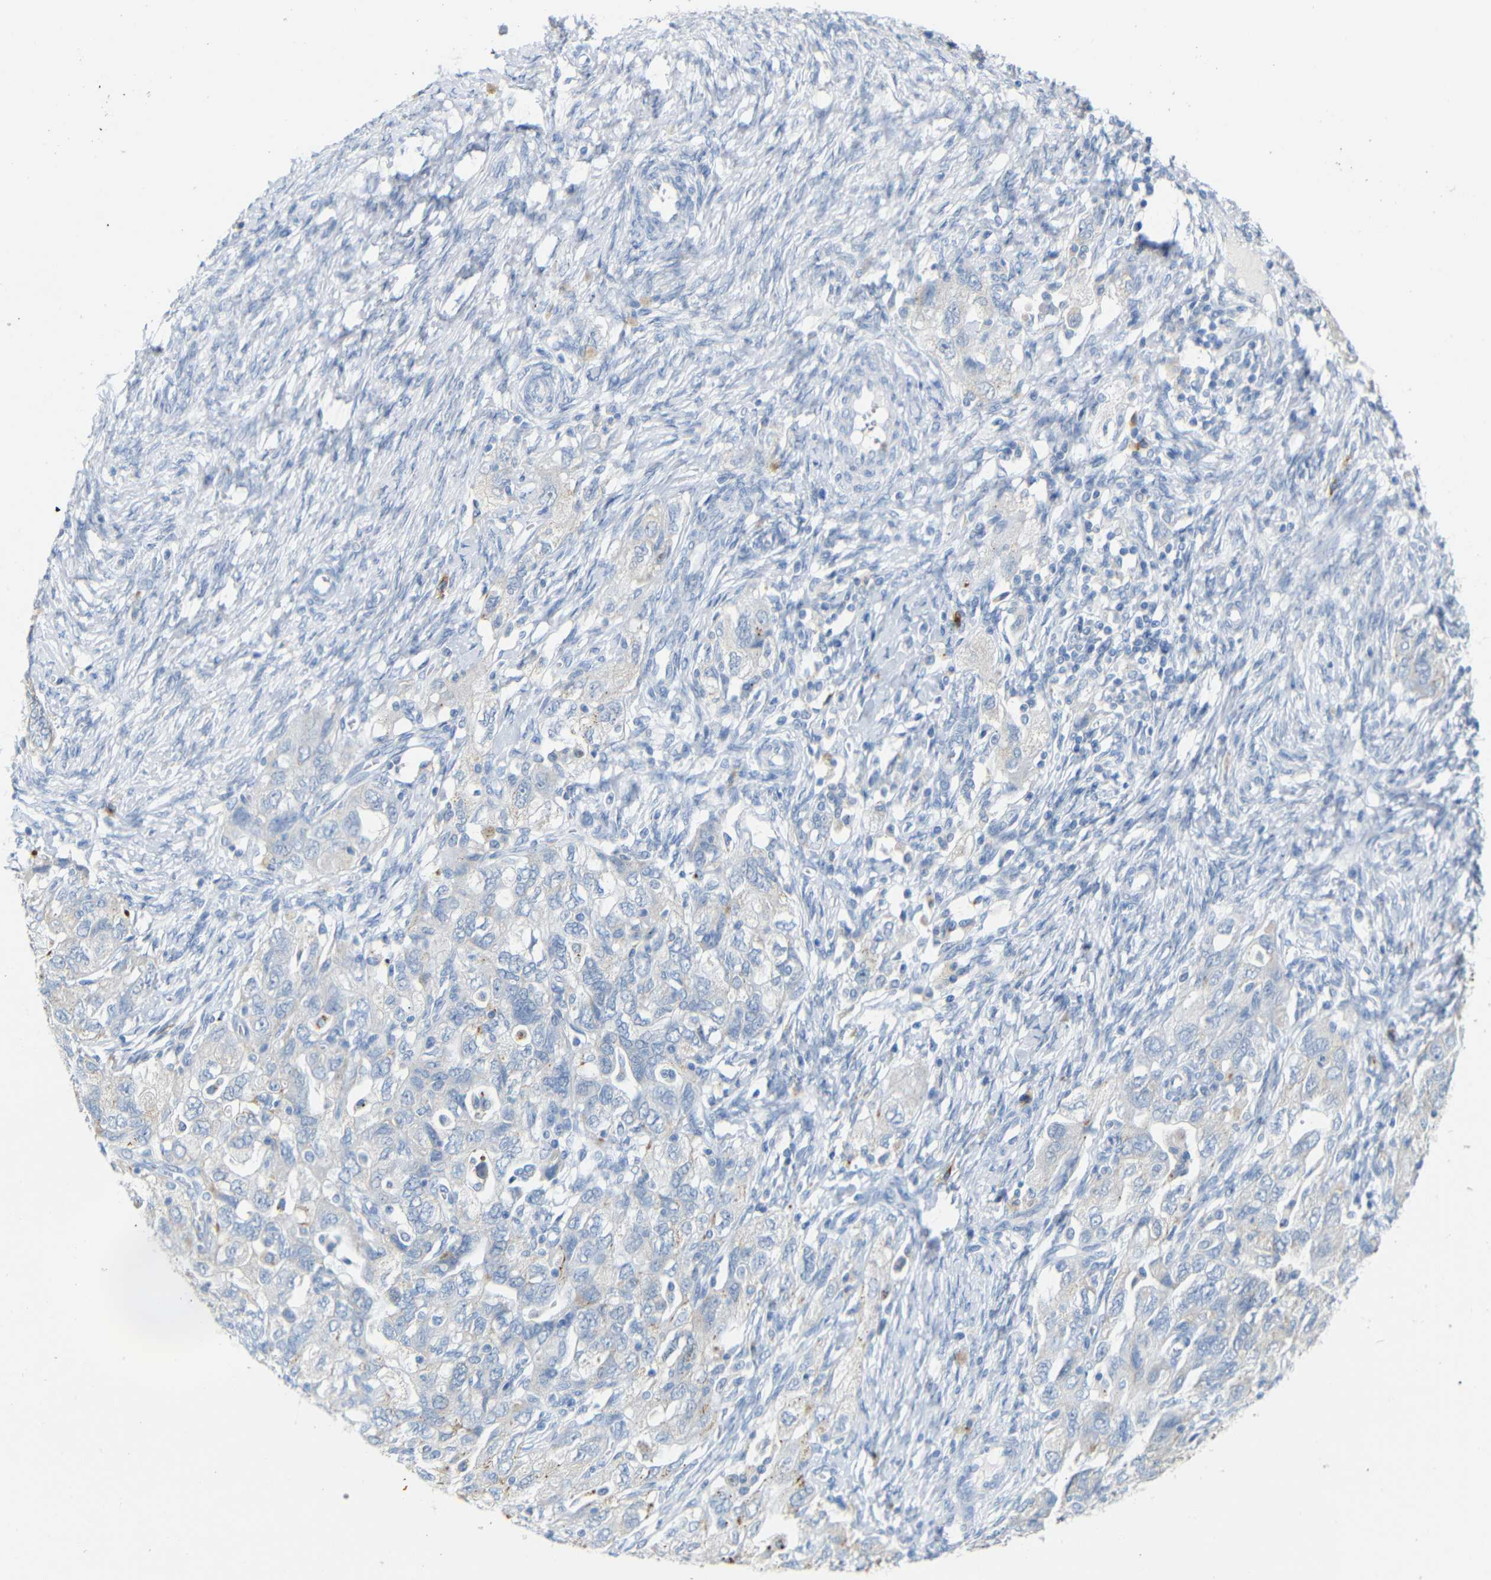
{"staining": {"intensity": "negative", "quantity": "none", "location": "none"}, "tissue": "ovarian cancer", "cell_type": "Tumor cells", "image_type": "cancer", "snomed": [{"axis": "morphology", "description": "Carcinoma, NOS"}, {"axis": "morphology", "description": "Cystadenocarcinoma, serous, NOS"}, {"axis": "topography", "description": "Ovary"}], "caption": "Ovarian cancer was stained to show a protein in brown. There is no significant expression in tumor cells.", "gene": "FCRL1", "patient": {"sex": "female", "age": 69}}